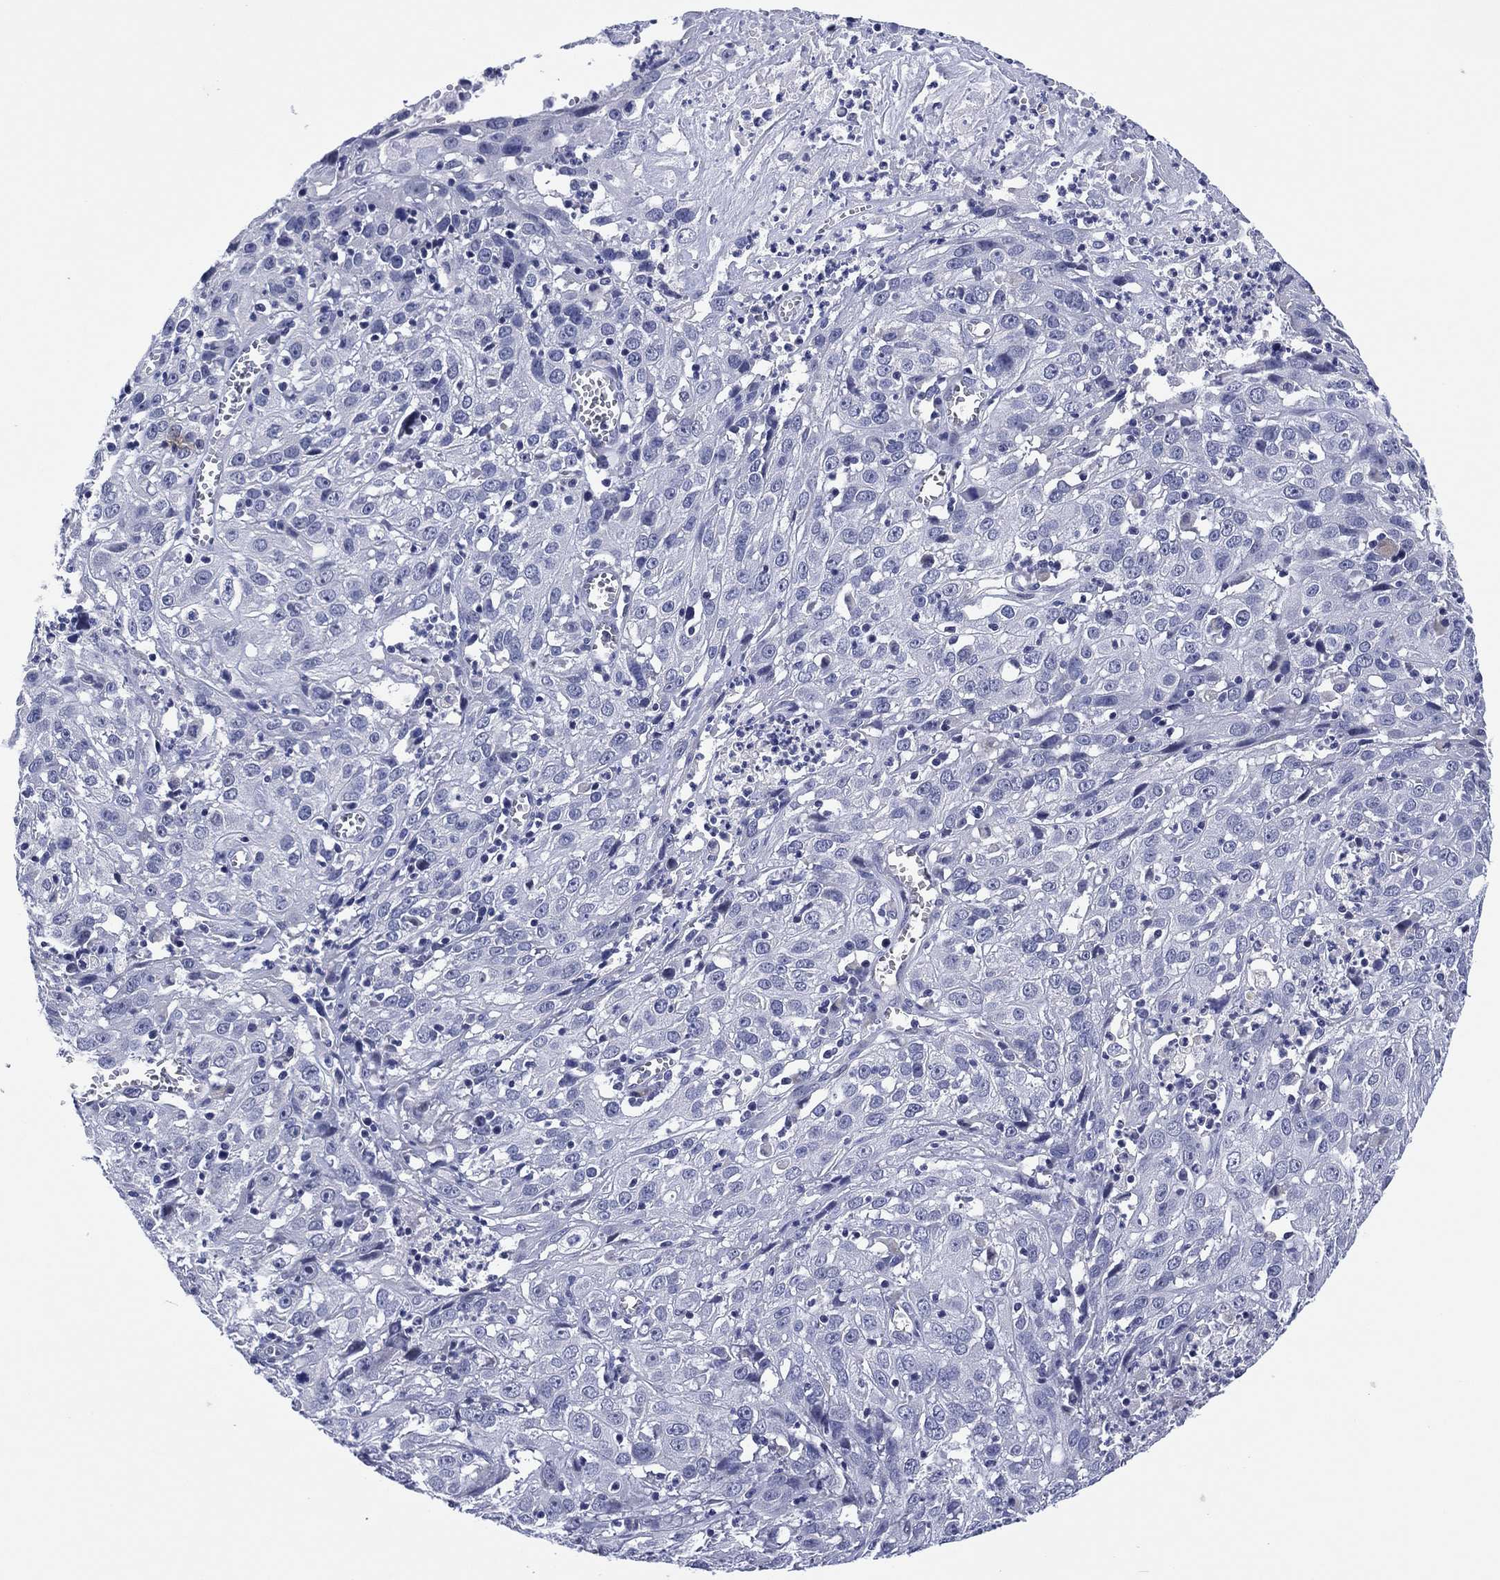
{"staining": {"intensity": "negative", "quantity": "none", "location": "none"}, "tissue": "cervical cancer", "cell_type": "Tumor cells", "image_type": "cancer", "snomed": [{"axis": "morphology", "description": "Squamous cell carcinoma, NOS"}, {"axis": "topography", "description": "Cervix"}], "caption": "Cervical squamous cell carcinoma was stained to show a protein in brown. There is no significant positivity in tumor cells. (DAB immunohistochemistry (IHC) with hematoxylin counter stain).", "gene": "CLIP3", "patient": {"sex": "female", "age": 32}}